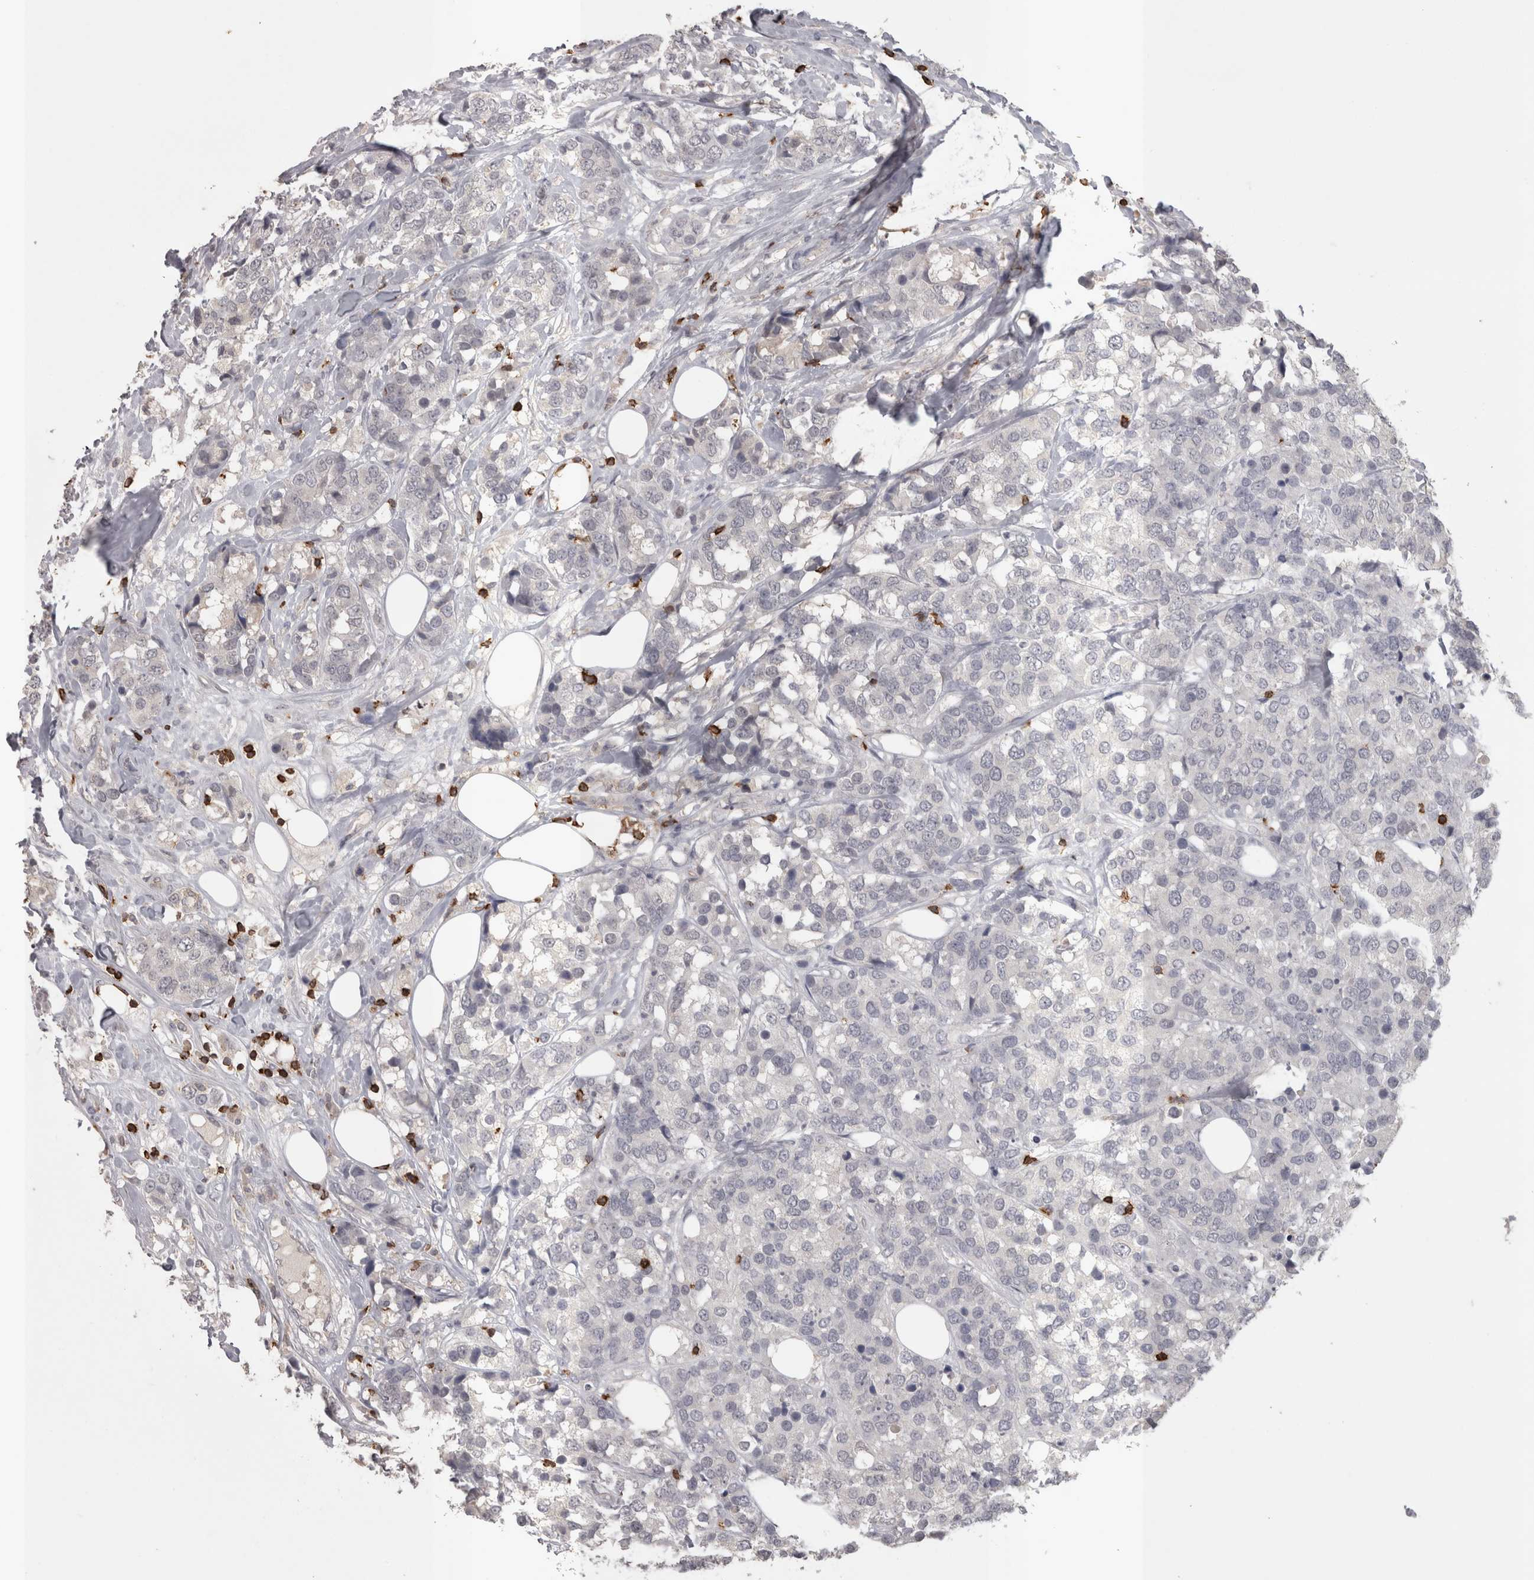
{"staining": {"intensity": "negative", "quantity": "none", "location": "none"}, "tissue": "breast cancer", "cell_type": "Tumor cells", "image_type": "cancer", "snomed": [{"axis": "morphology", "description": "Lobular carcinoma"}, {"axis": "topography", "description": "Breast"}], "caption": "IHC micrograph of human breast lobular carcinoma stained for a protein (brown), which displays no expression in tumor cells. Brightfield microscopy of immunohistochemistry stained with DAB (brown) and hematoxylin (blue), captured at high magnification.", "gene": "SKAP1", "patient": {"sex": "female", "age": 59}}